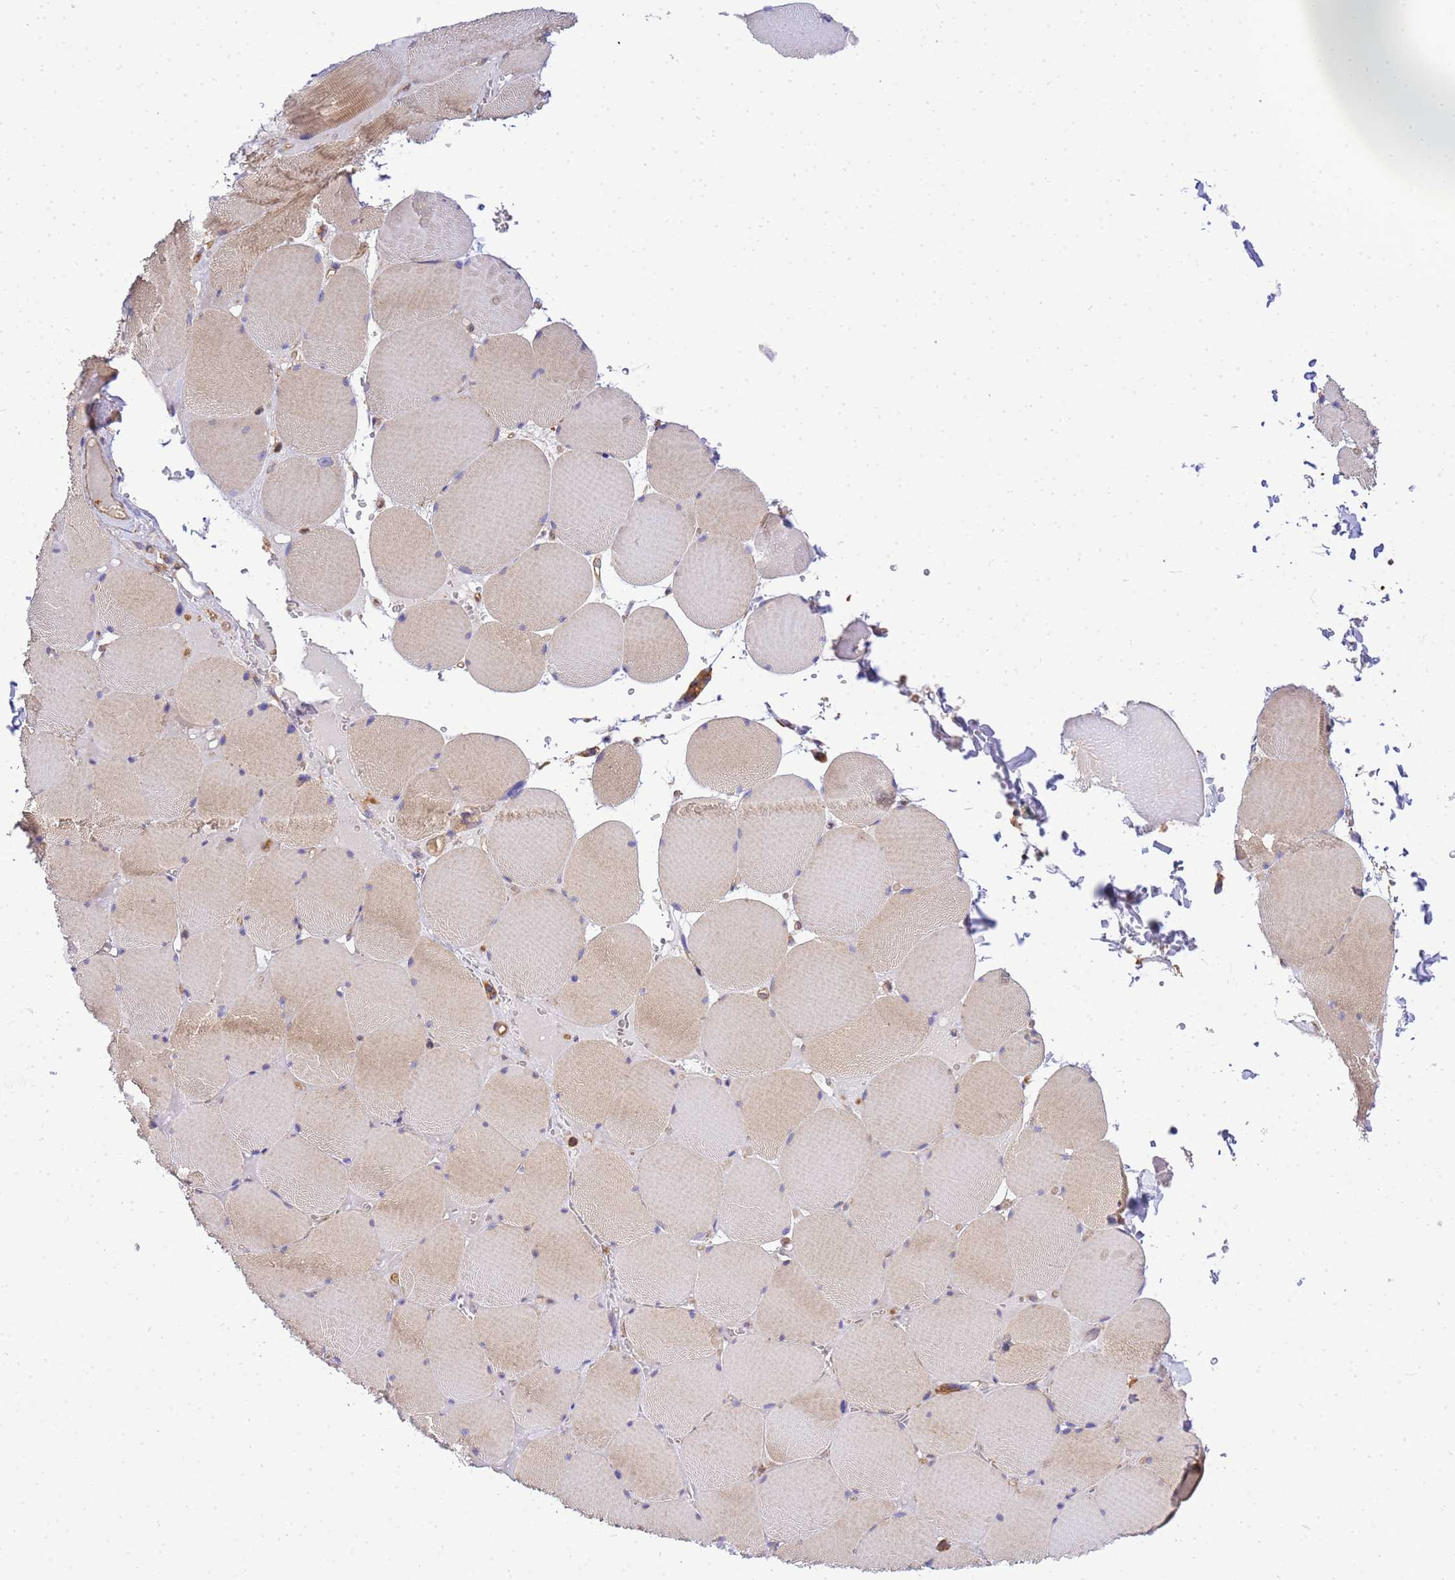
{"staining": {"intensity": "weak", "quantity": "25%-75%", "location": "cytoplasmic/membranous"}, "tissue": "skeletal muscle", "cell_type": "Myocytes", "image_type": "normal", "snomed": [{"axis": "morphology", "description": "Normal tissue, NOS"}, {"axis": "topography", "description": "Skeletal muscle"}, {"axis": "topography", "description": "Head-Neck"}], "caption": "Normal skeletal muscle shows weak cytoplasmic/membranous expression in about 25%-75% of myocytes, visualized by immunohistochemistry.", "gene": "WDR64", "patient": {"sex": "male", "age": 66}}